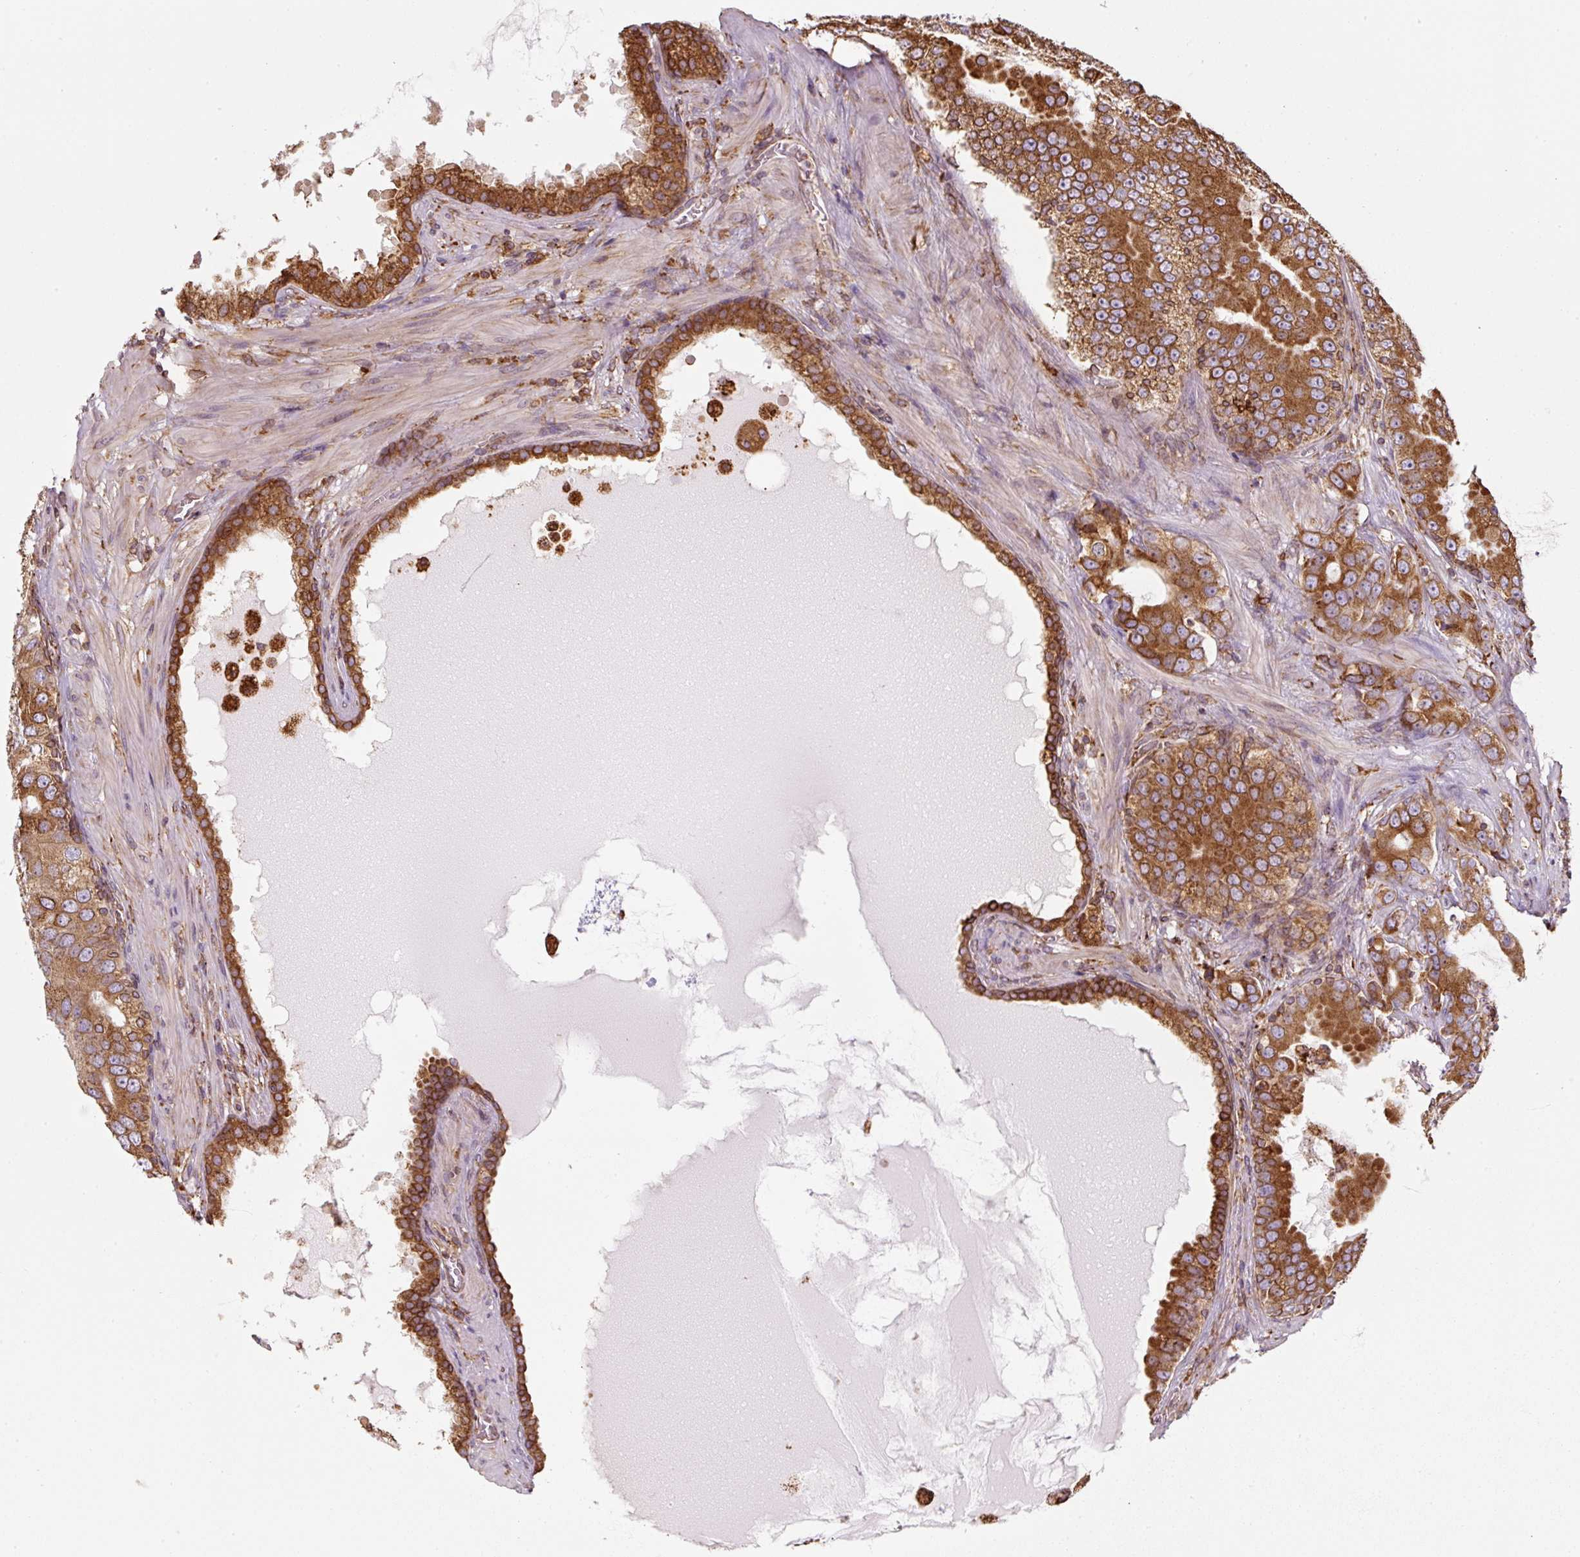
{"staining": {"intensity": "strong", "quantity": ">75%", "location": "cytoplasmic/membranous"}, "tissue": "prostate cancer", "cell_type": "Tumor cells", "image_type": "cancer", "snomed": [{"axis": "morphology", "description": "Adenocarcinoma, High grade"}, {"axis": "topography", "description": "Prostate"}], "caption": "Protein staining demonstrates strong cytoplasmic/membranous staining in about >75% of tumor cells in prostate adenocarcinoma (high-grade). (DAB (3,3'-diaminobenzidine) IHC with brightfield microscopy, high magnification).", "gene": "PRKCSH", "patient": {"sex": "male", "age": 55}}